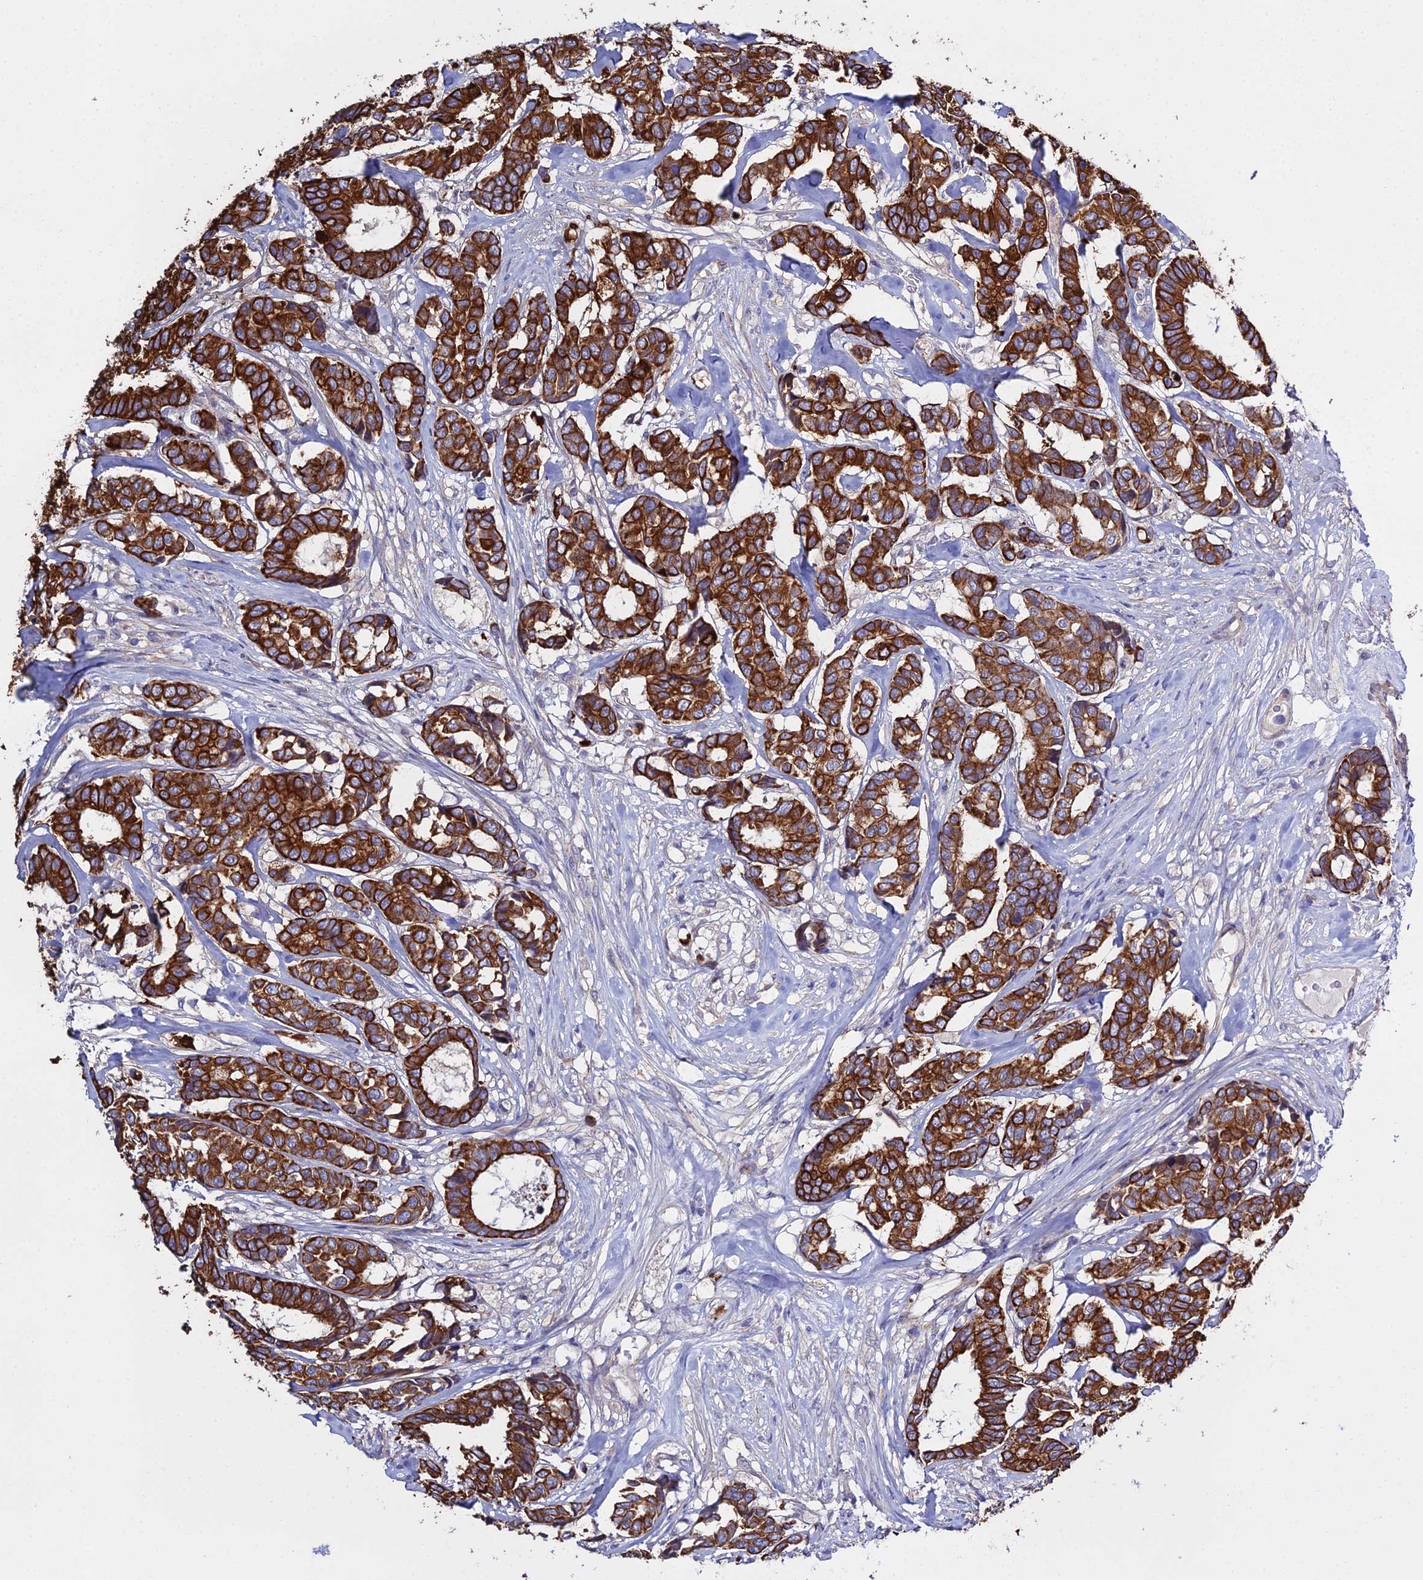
{"staining": {"intensity": "strong", "quantity": ">75%", "location": "cytoplasmic/membranous"}, "tissue": "breast cancer", "cell_type": "Tumor cells", "image_type": "cancer", "snomed": [{"axis": "morphology", "description": "Duct carcinoma"}, {"axis": "topography", "description": "Breast"}], "caption": "An image showing strong cytoplasmic/membranous positivity in about >75% of tumor cells in breast intraductal carcinoma, as visualized by brown immunohistochemical staining.", "gene": "LZTS2", "patient": {"sex": "female", "age": 87}}